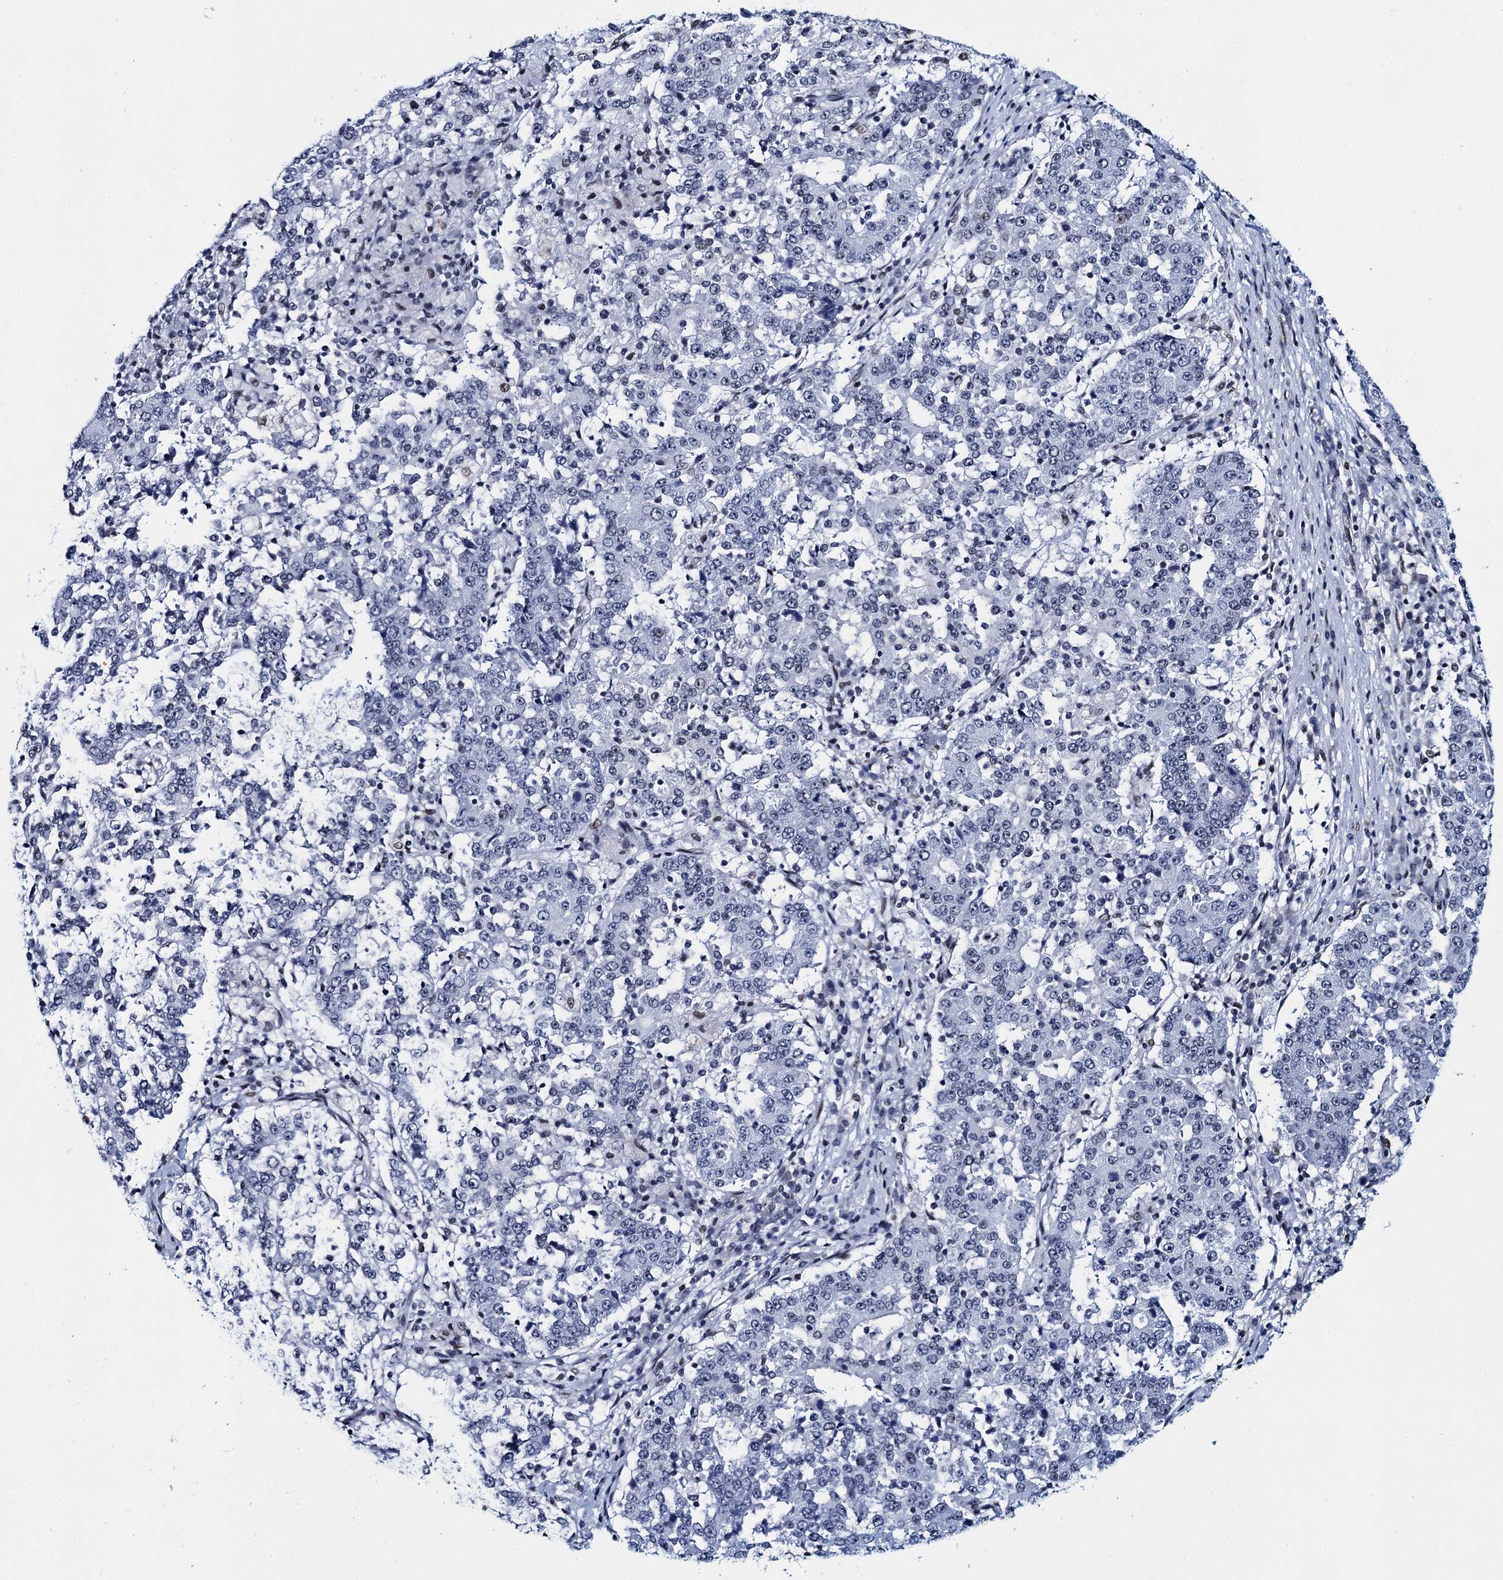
{"staining": {"intensity": "negative", "quantity": "none", "location": "none"}, "tissue": "stomach cancer", "cell_type": "Tumor cells", "image_type": "cancer", "snomed": [{"axis": "morphology", "description": "Adenocarcinoma, NOS"}, {"axis": "topography", "description": "Stomach"}], "caption": "Tumor cells are negative for protein expression in human adenocarcinoma (stomach). Nuclei are stained in blue.", "gene": "HNRNPUL2", "patient": {"sex": "male", "age": 59}}